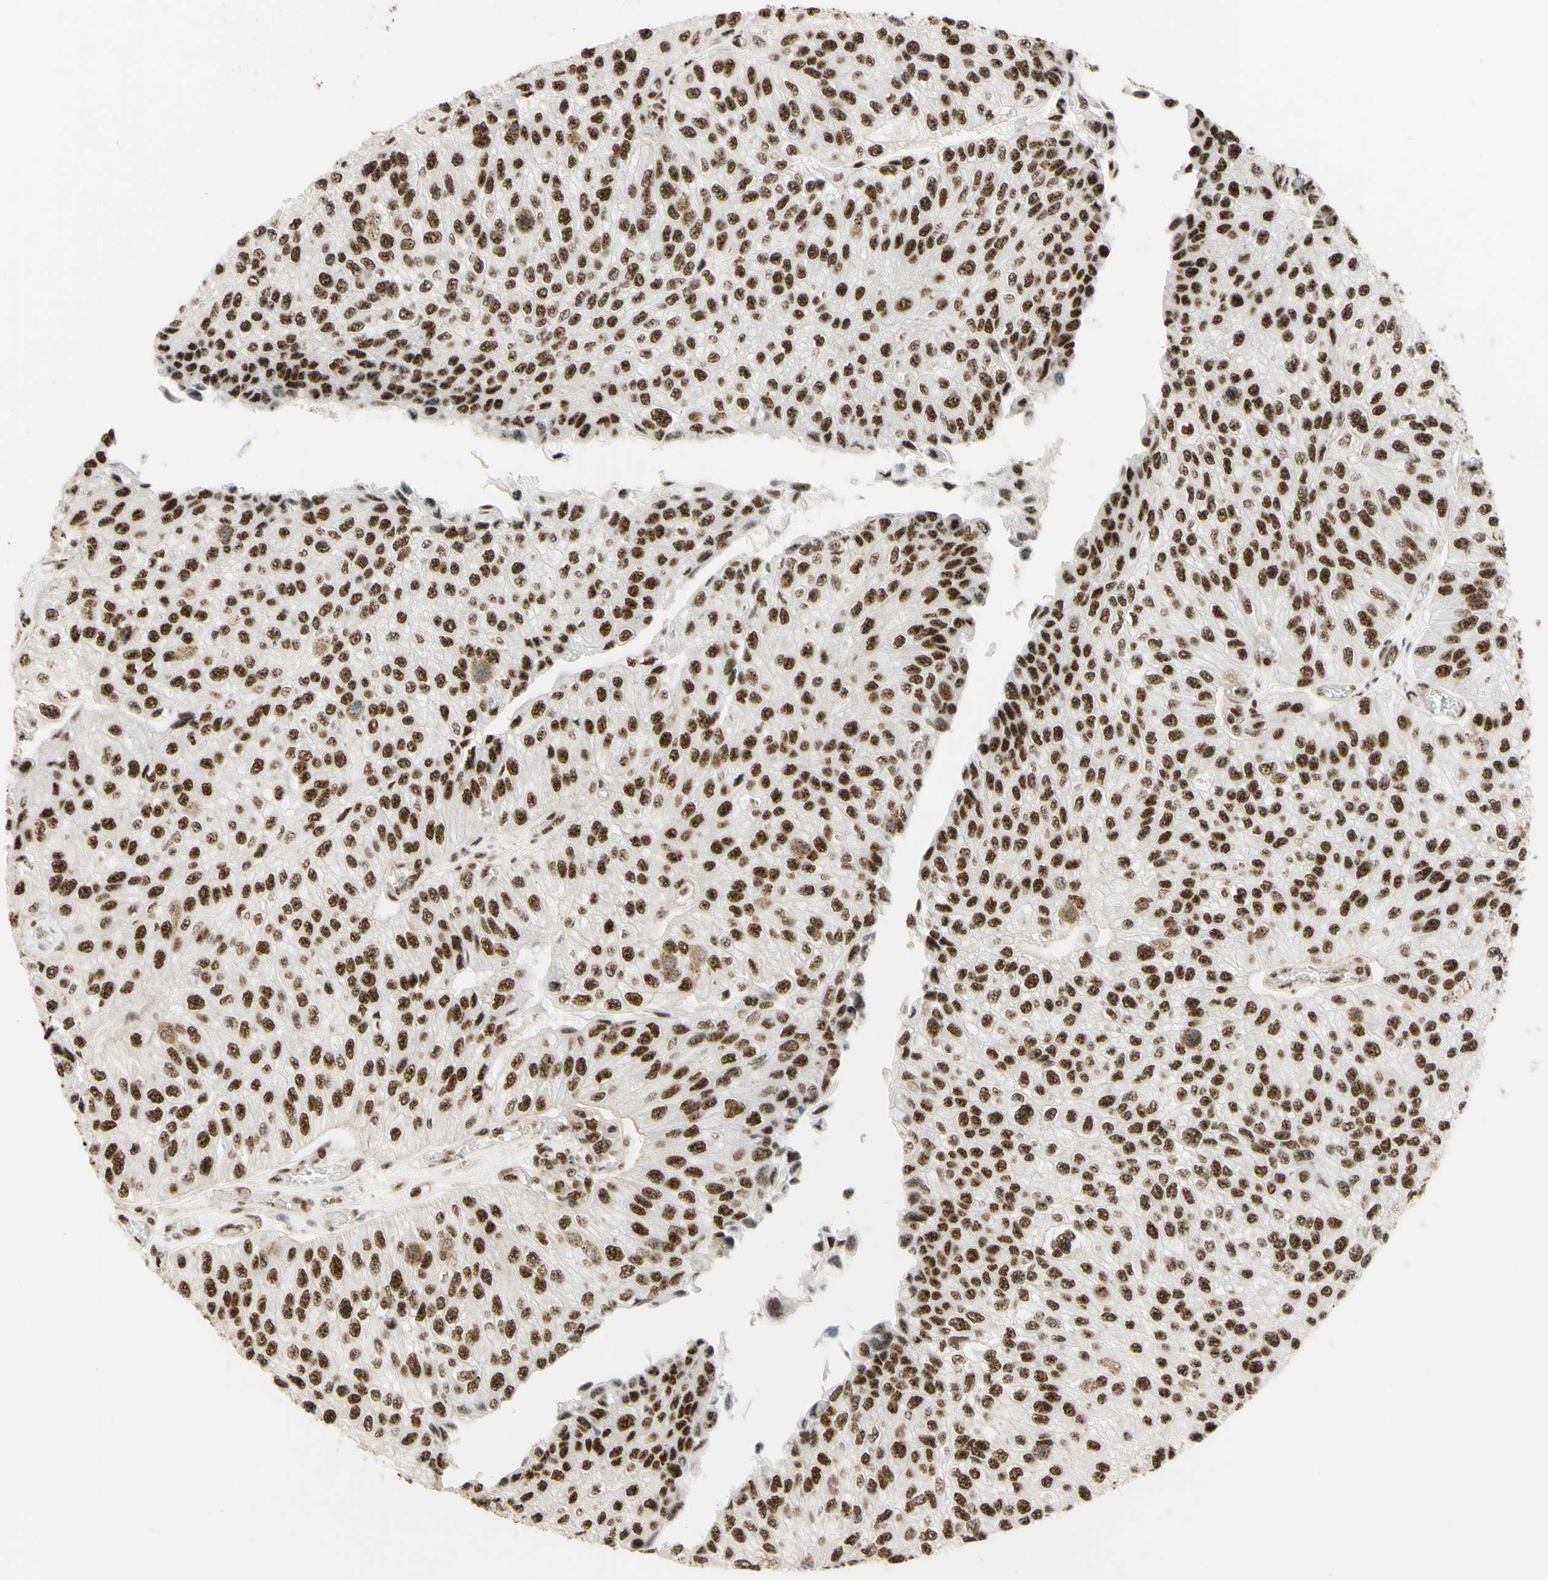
{"staining": {"intensity": "strong", "quantity": ">75%", "location": "nuclear"}, "tissue": "urothelial cancer", "cell_type": "Tumor cells", "image_type": "cancer", "snomed": [{"axis": "morphology", "description": "Urothelial carcinoma, High grade"}, {"axis": "topography", "description": "Kidney"}, {"axis": "topography", "description": "Urinary bladder"}], "caption": "This histopathology image displays immunohistochemistry (IHC) staining of human high-grade urothelial carcinoma, with high strong nuclear positivity in approximately >75% of tumor cells.", "gene": "SAP18", "patient": {"sex": "male", "age": 77}}